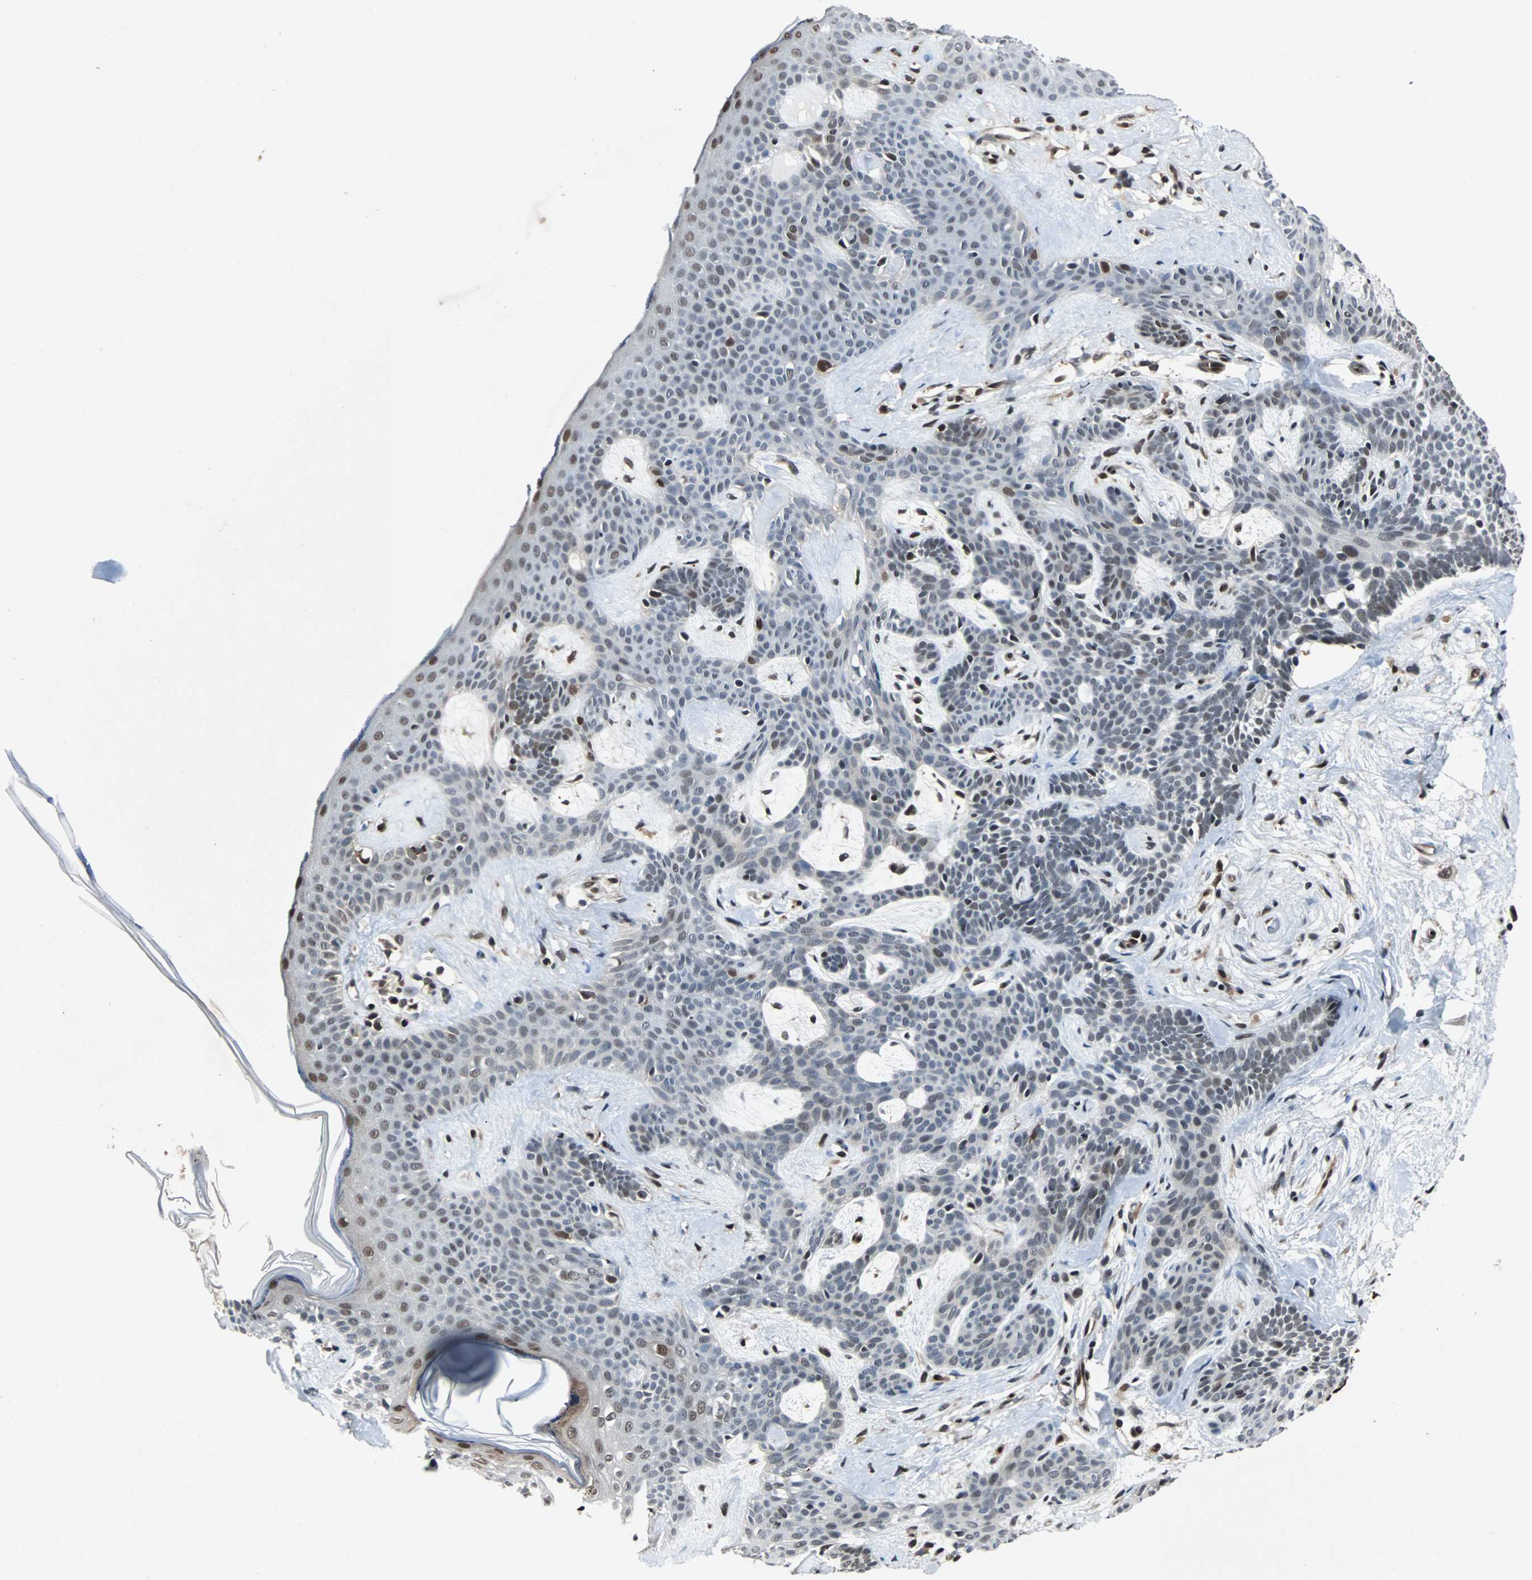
{"staining": {"intensity": "weak", "quantity": ">75%", "location": "nuclear"}, "tissue": "skin cancer", "cell_type": "Tumor cells", "image_type": "cancer", "snomed": [{"axis": "morphology", "description": "Developmental malformation"}, {"axis": "morphology", "description": "Basal cell carcinoma"}, {"axis": "topography", "description": "Skin"}], "caption": "Immunohistochemistry of human skin basal cell carcinoma shows low levels of weak nuclear staining in about >75% of tumor cells.", "gene": "ACLY", "patient": {"sex": "female", "age": 62}}